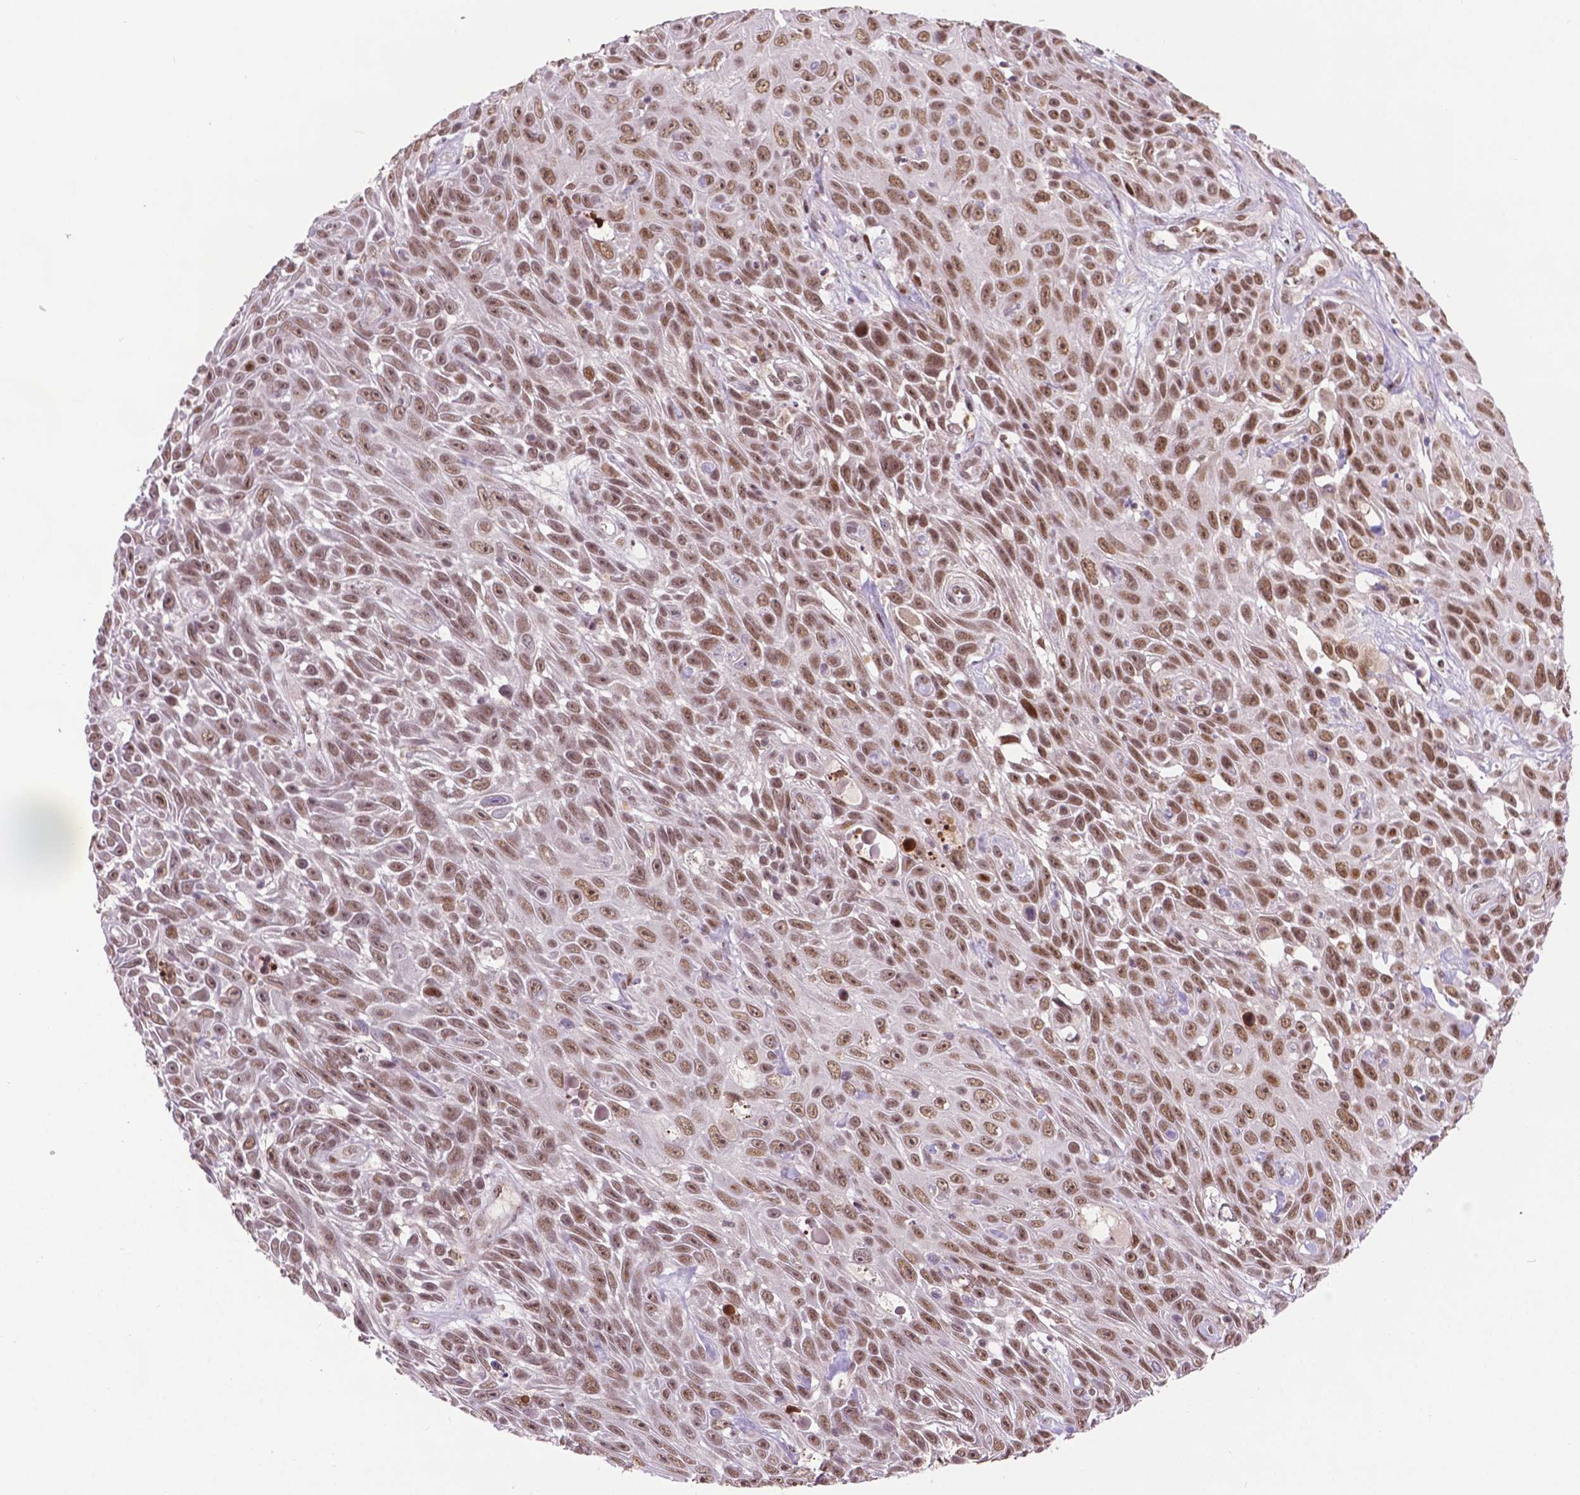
{"staining": {"intensity": "moderate", "quantity": ">75%", "location": "nuclear"}, "tissue": "skin cancer", "cell_type": "Tumor cells", "image_type": "cancer", "snomed": [{"axis": "morphology", "description": "Squamous cell carcinoma, NOS"}, {"axis": "topography", "description": "Skin"}], "caption": "A micrograph of human skin cancer stained for a protein shows moderate nuclear brown staining in tumor cells.", "gene": "ZNF41", "patient": {"sex": "male", "age": 82}}